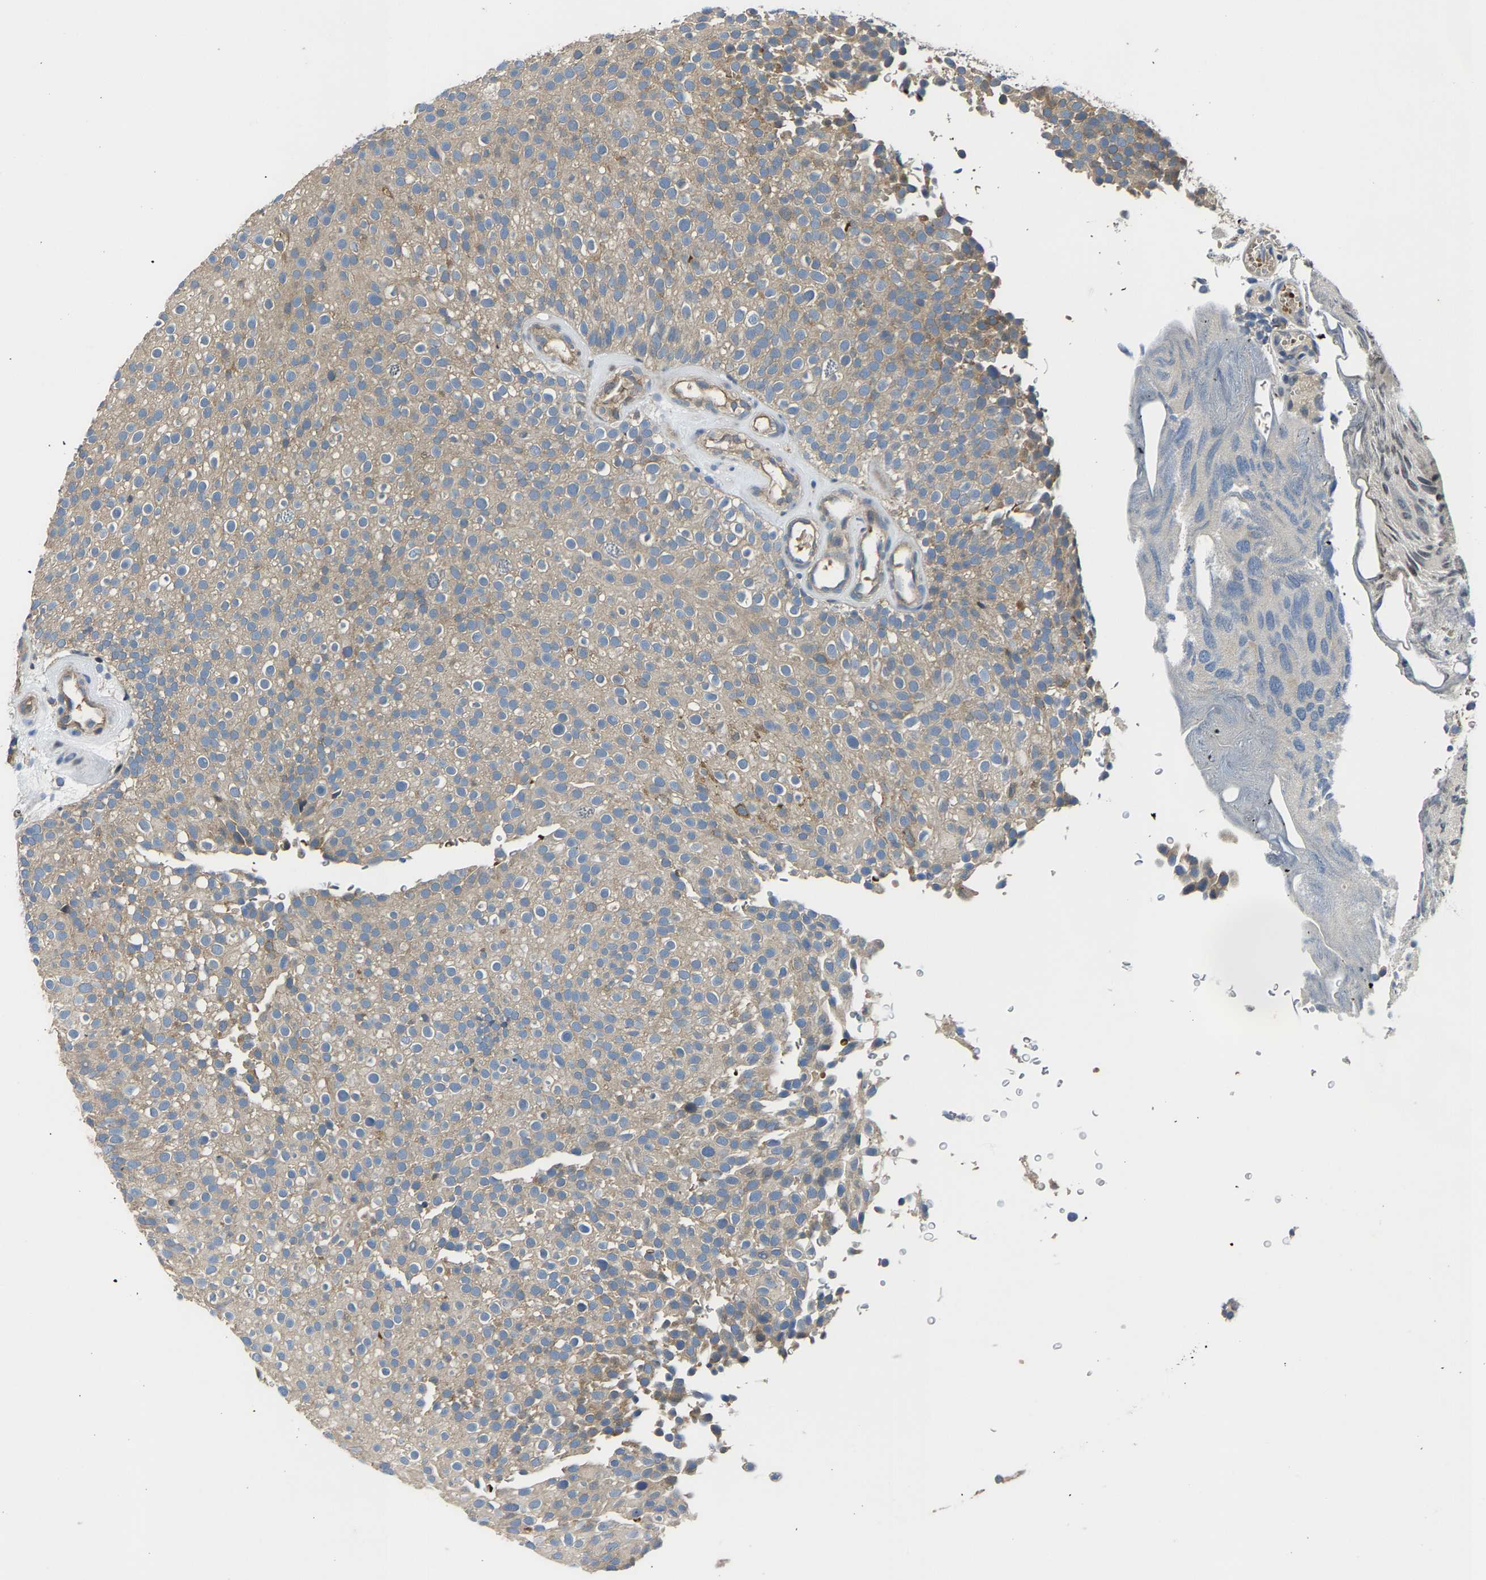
{"staining": {"intensity": "weak", "quantity": ">75%", "location": "cytoplasmic/membranous"}, "tissue": "urothelial cancer", "cell_type": "Tumor cells", "image_type": "cancer", "snomed": [{"axis": "morphology", "description": "Urothelial carcinoma, Low grade"}, {"axis": "topography", "description": "Urinary bladder"}], "caption": "High-power microscopy captured an IHC photomicrograph of urothelial cancer, revealing weak cytoplasmic/membranous positivity in approximately >75% of tumor cells.", "gene": "AGBL3", "patient": {"sex": "male", "age": 78}}